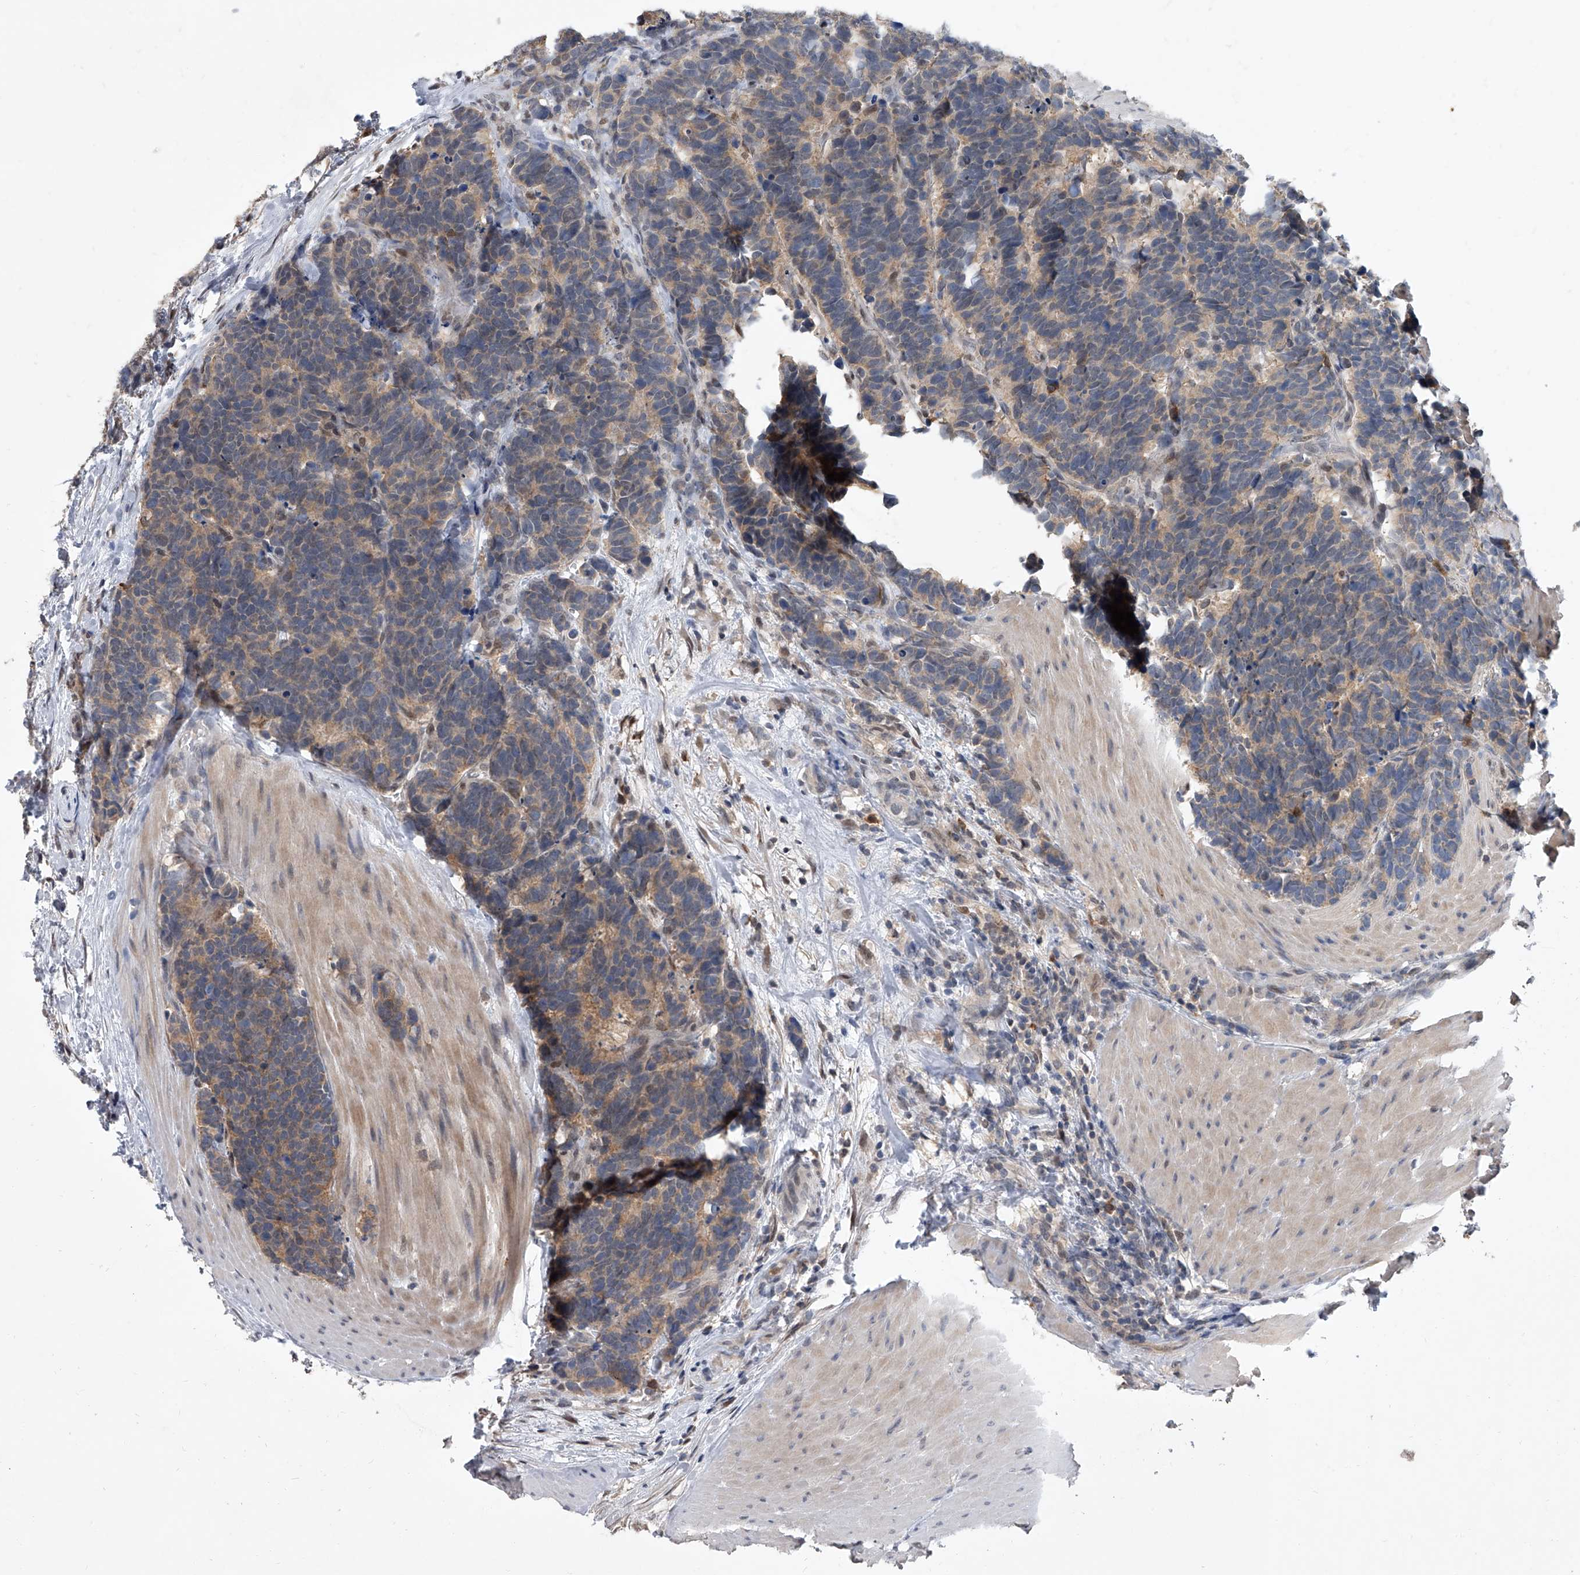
{"staining": {"intensity": "moderate", "quantity": "25%-75%", "location": "cytoplasmic/membranous"}, "tissue": "carcinoid", "cell_type": "Tumor cells", "image_type": "cancer", "snomed": [{"axis": "morphology", "description": "Carcinoma, NOS"}, {"axis": "morphology", "description": "Carcinoid, malignant, NOS"}, {"axis": "topography", "description": "Urinary bladder"}], "caption": "Carcinoma stained with a brown dye demonstrates moderate cytoplasmic/membranous positive positivity in about 25%-75% of tumor cells.", "gene": "BHLHE23", "patient": {"sex": "male", "age": 57}}